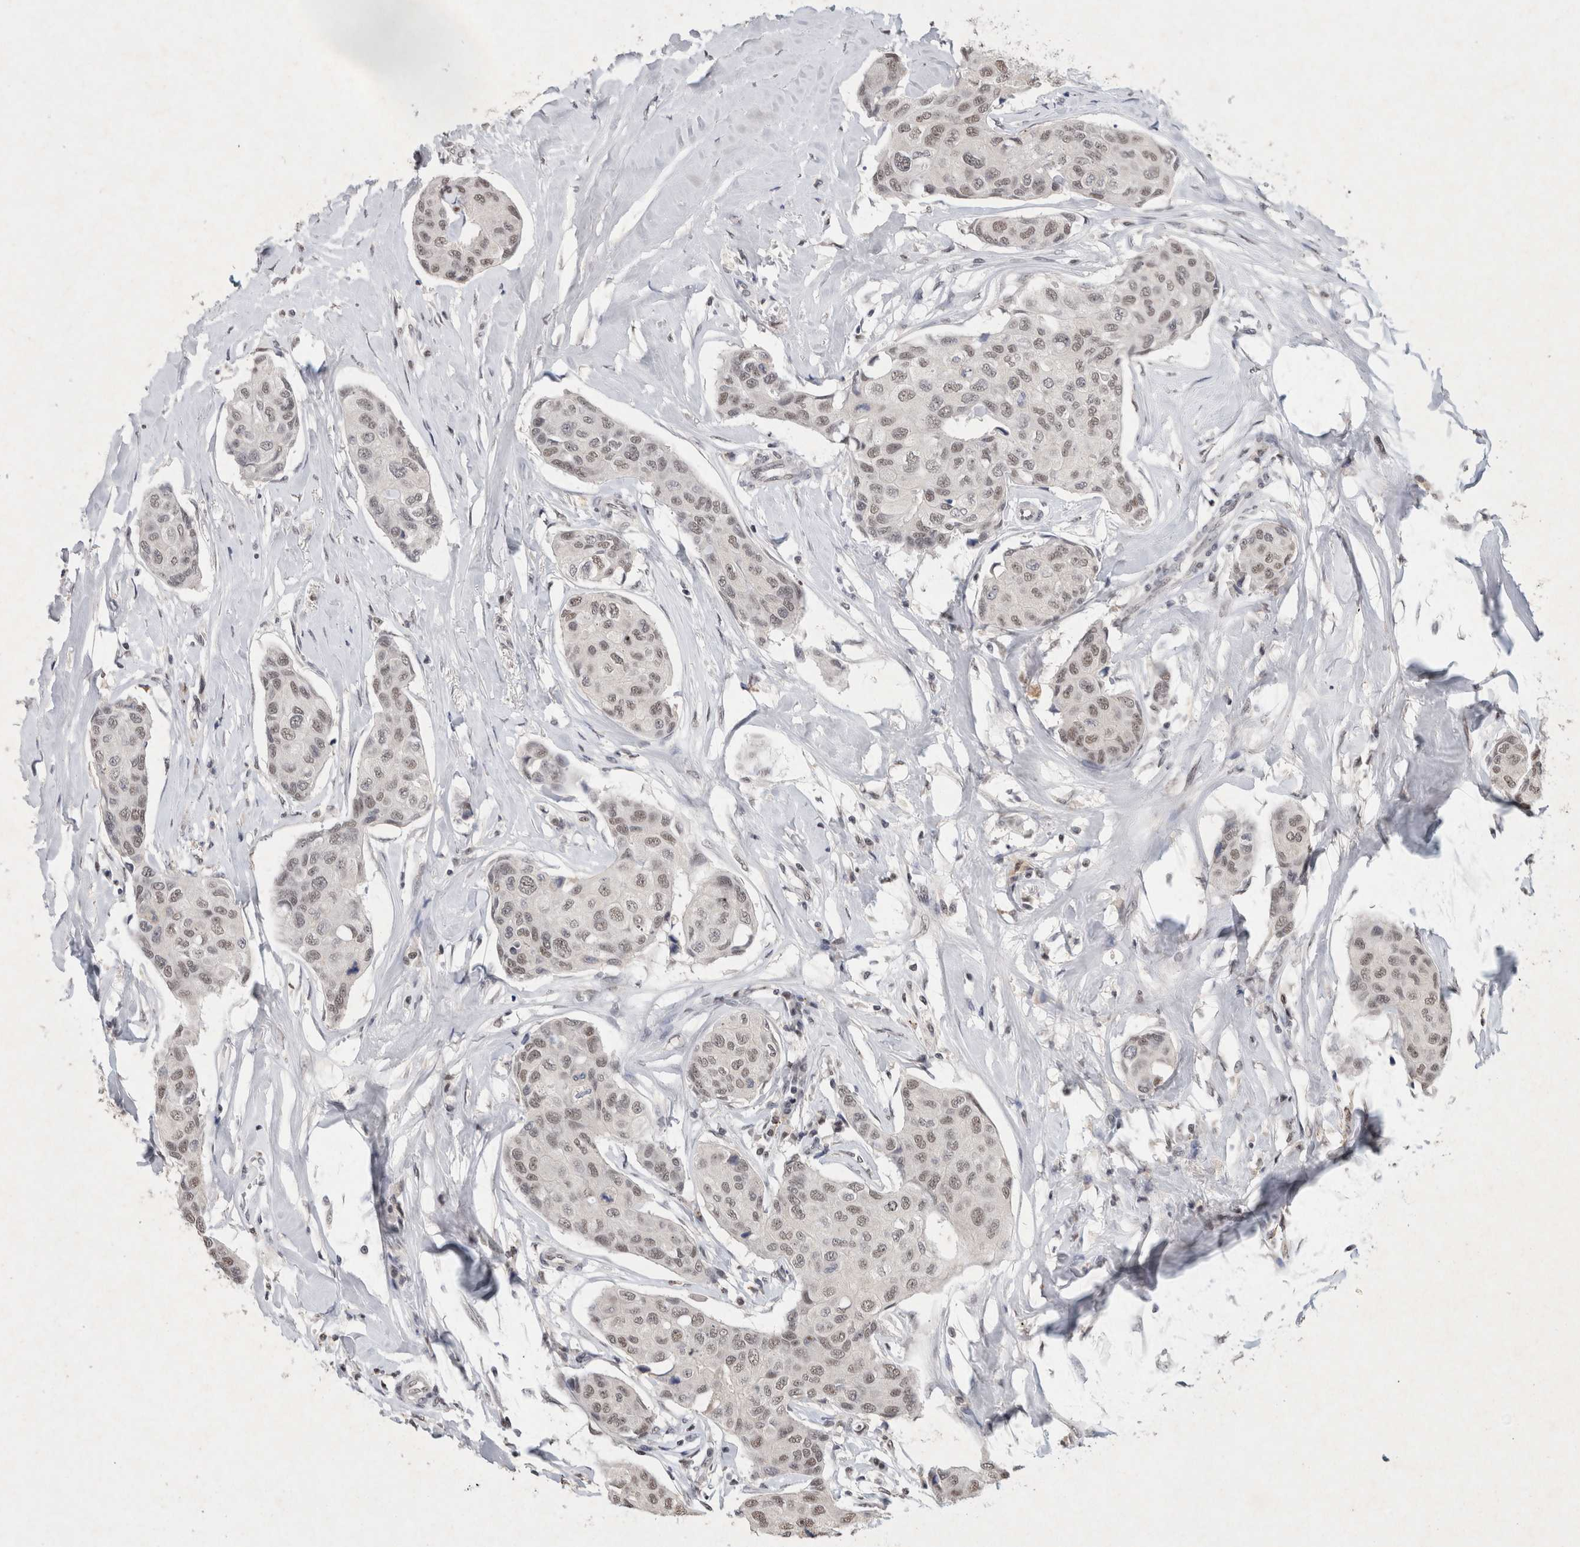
{"staining": {"intensity": "weak", "quantity": ">75%", "location": "nuclear"}, "tissue": "breast cancer", "cell_type": "Tumor cells", "image_type": "cancer", "snomed": [{"axis": "morphology", "description": "Duct carcinoma"}, {"axis": "topography", "description": "Breast"}], "caption": "Intraductal carcinoma (breast) stained with a brown dye exhibits weak nuclear positive expression in approximately >75% of tumor cells.", "gene": "XRCC5", "patient": {"sex": "female", "age": 80}}